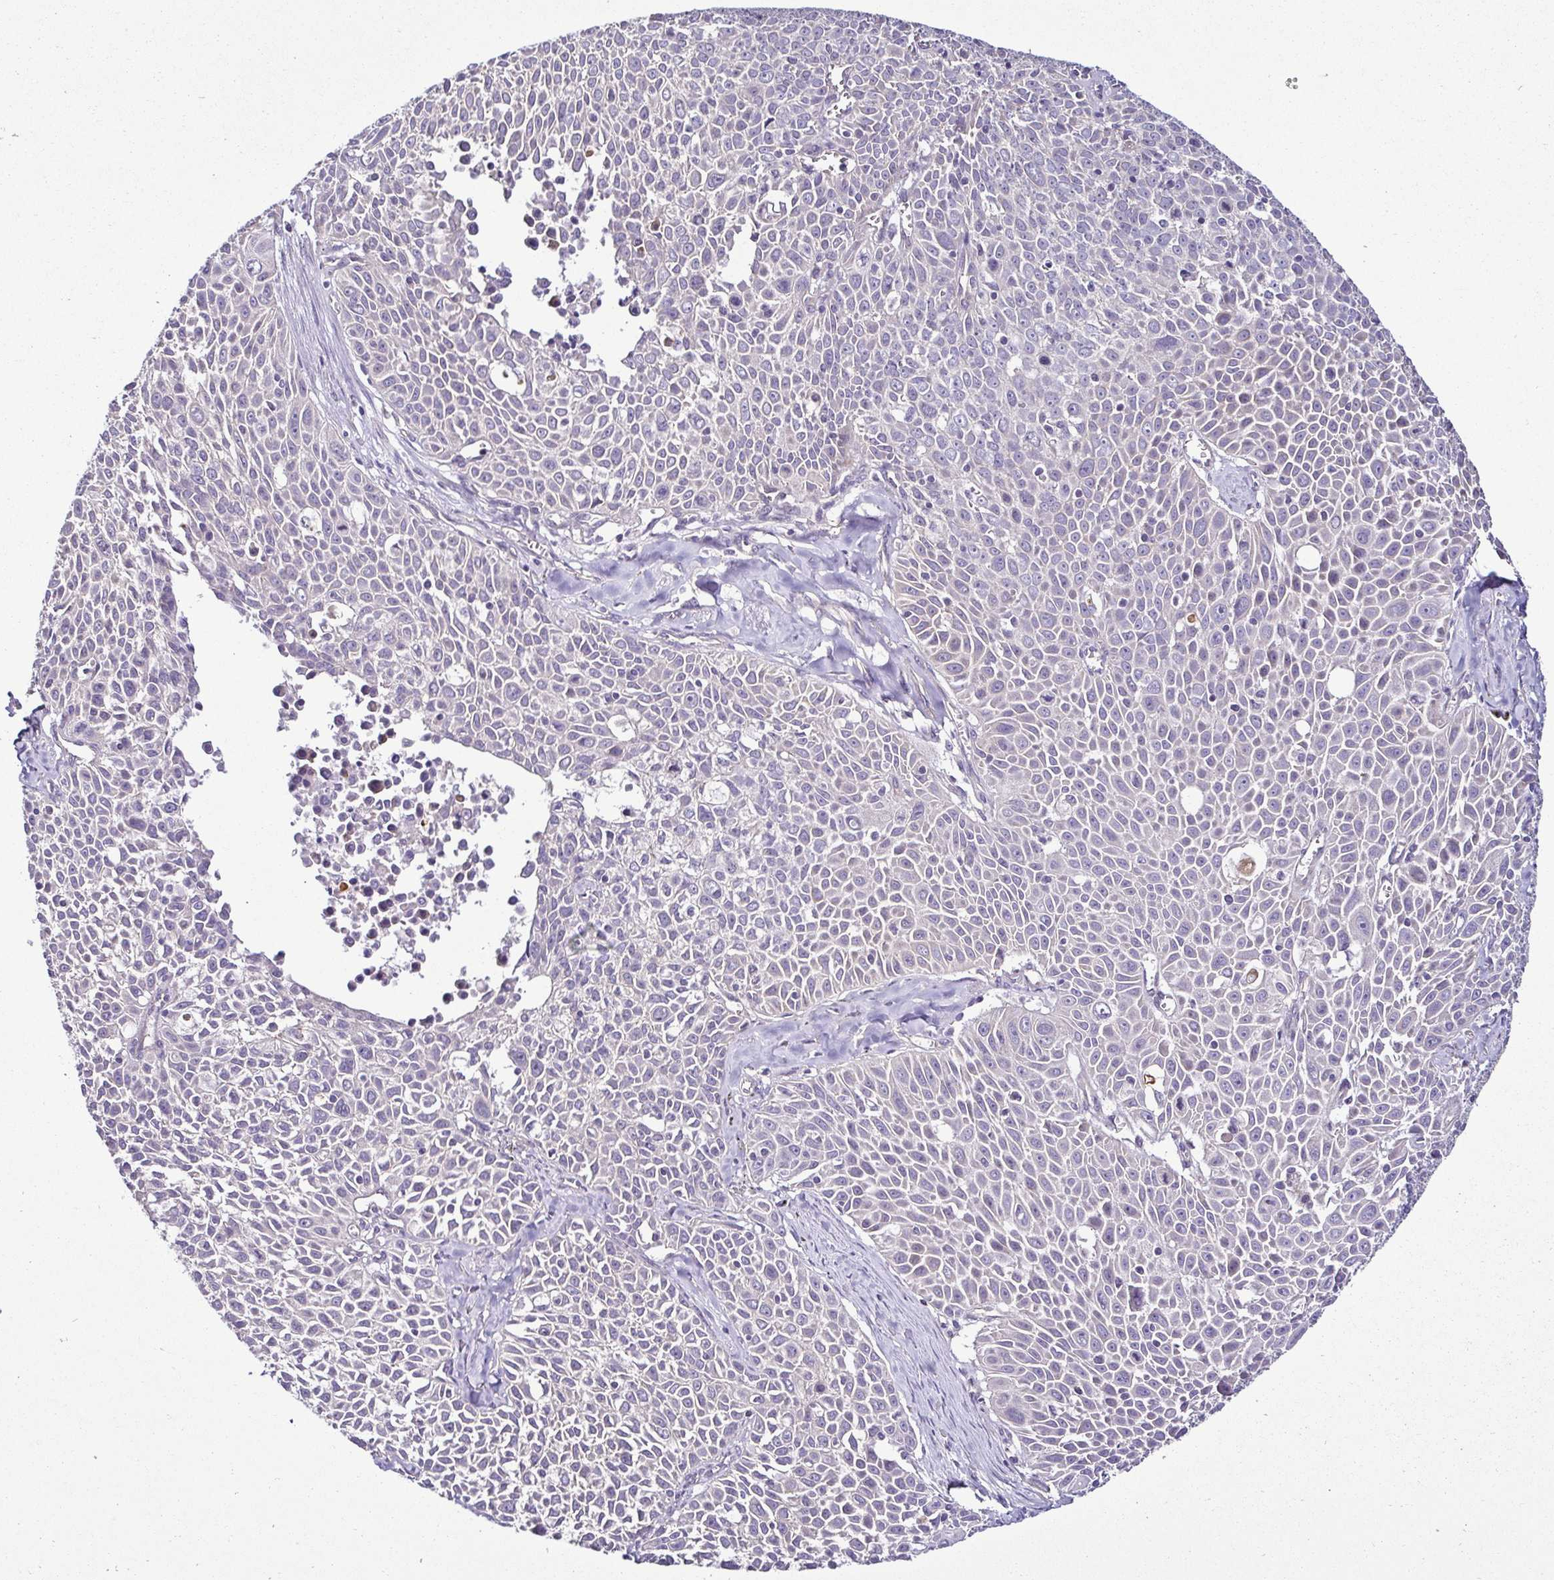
{"staining": {"intensity": "negative", "quantity": "none", "location": "none"}, "tissue": "lung cancer", "cell_type": "Tumor cells", "image_type": "cancer", "snomed": [{"axis": "morphology", "description": "Squamous cell carcinoma, NOS"}, {"axis": "morphology", "description": "Squamous cell carcinoma, metastatic, NOS"}, {"axis": "topography", "description": "Lymph node"}, {"axis": "topography", "description": "Lung"}], "caption": "Immunohistochemical staining of lung squamous cell carcinoma reveals no significant staining in tumor cells. The staining was performed using DAB to visualize the protein expression in brown, while the nuclei were stained in blue with hematoxylin (Magnification: 20x).", "gene": "LMOD2", "patient": {"sex": "female", "age": 62}}